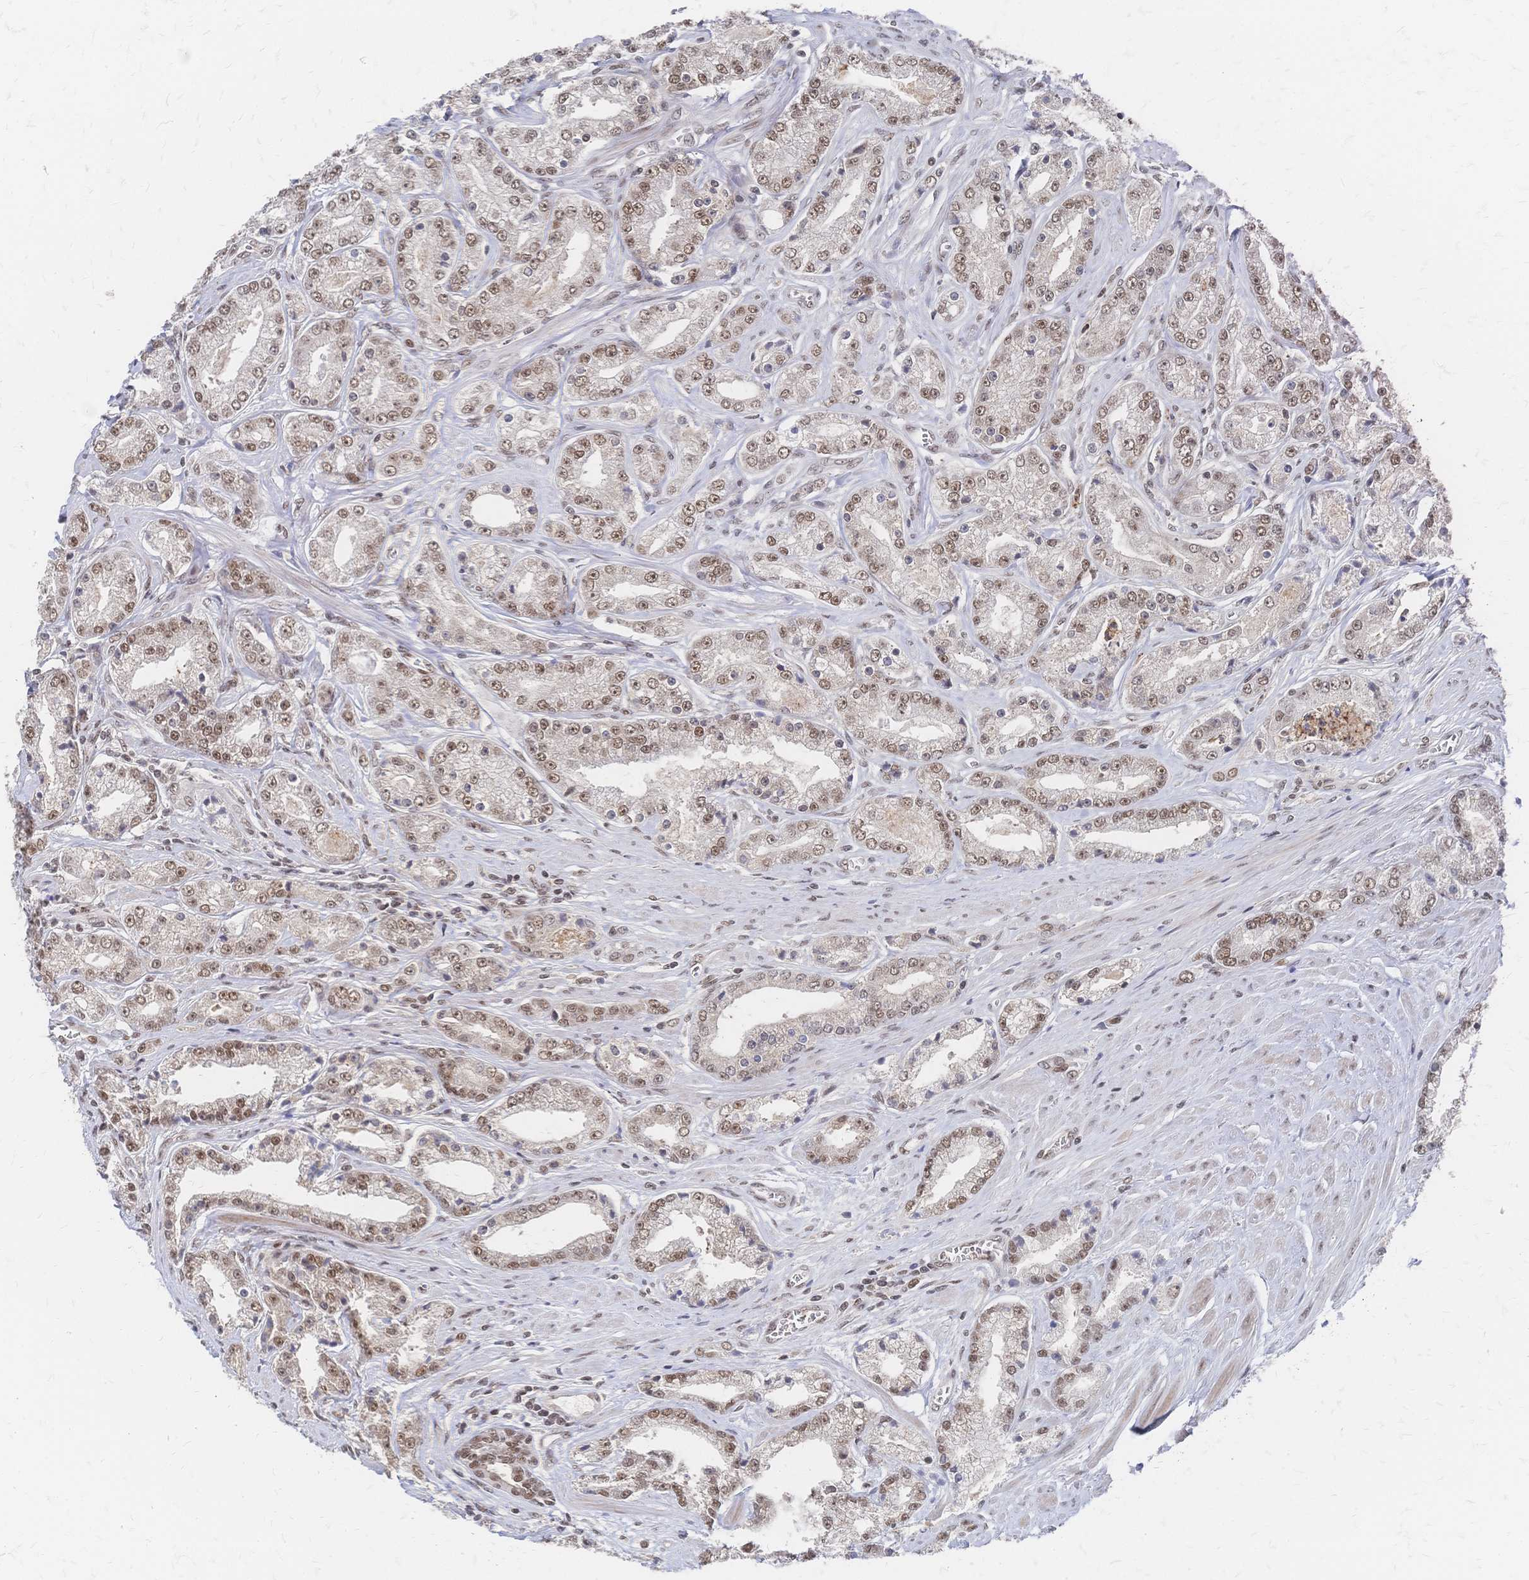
{"staining": {"intensity": "moderate", "quantity": ">75%", "location": "nuclear"}, "tissue": "prostate cancer", "cell_type": "Tumor cells", "image_type": "cancer", "snomed": [{"axis": "morphology", "description": "Adenocarcinoma, High grade"}, {"axis": "topography", "description": "Prostate"}], "caption": "Brown immunohistochemical staining in adenocarcinoma (high-grade) (prostate) demonstrates moderate nuclear staining in about >75% of tumor cells. Immunohistochemistry stains the protein of interest in brown and the nuclei are stained blue.", "gene": "NELFA", "patient": {"sex": "male", "age": 66}}